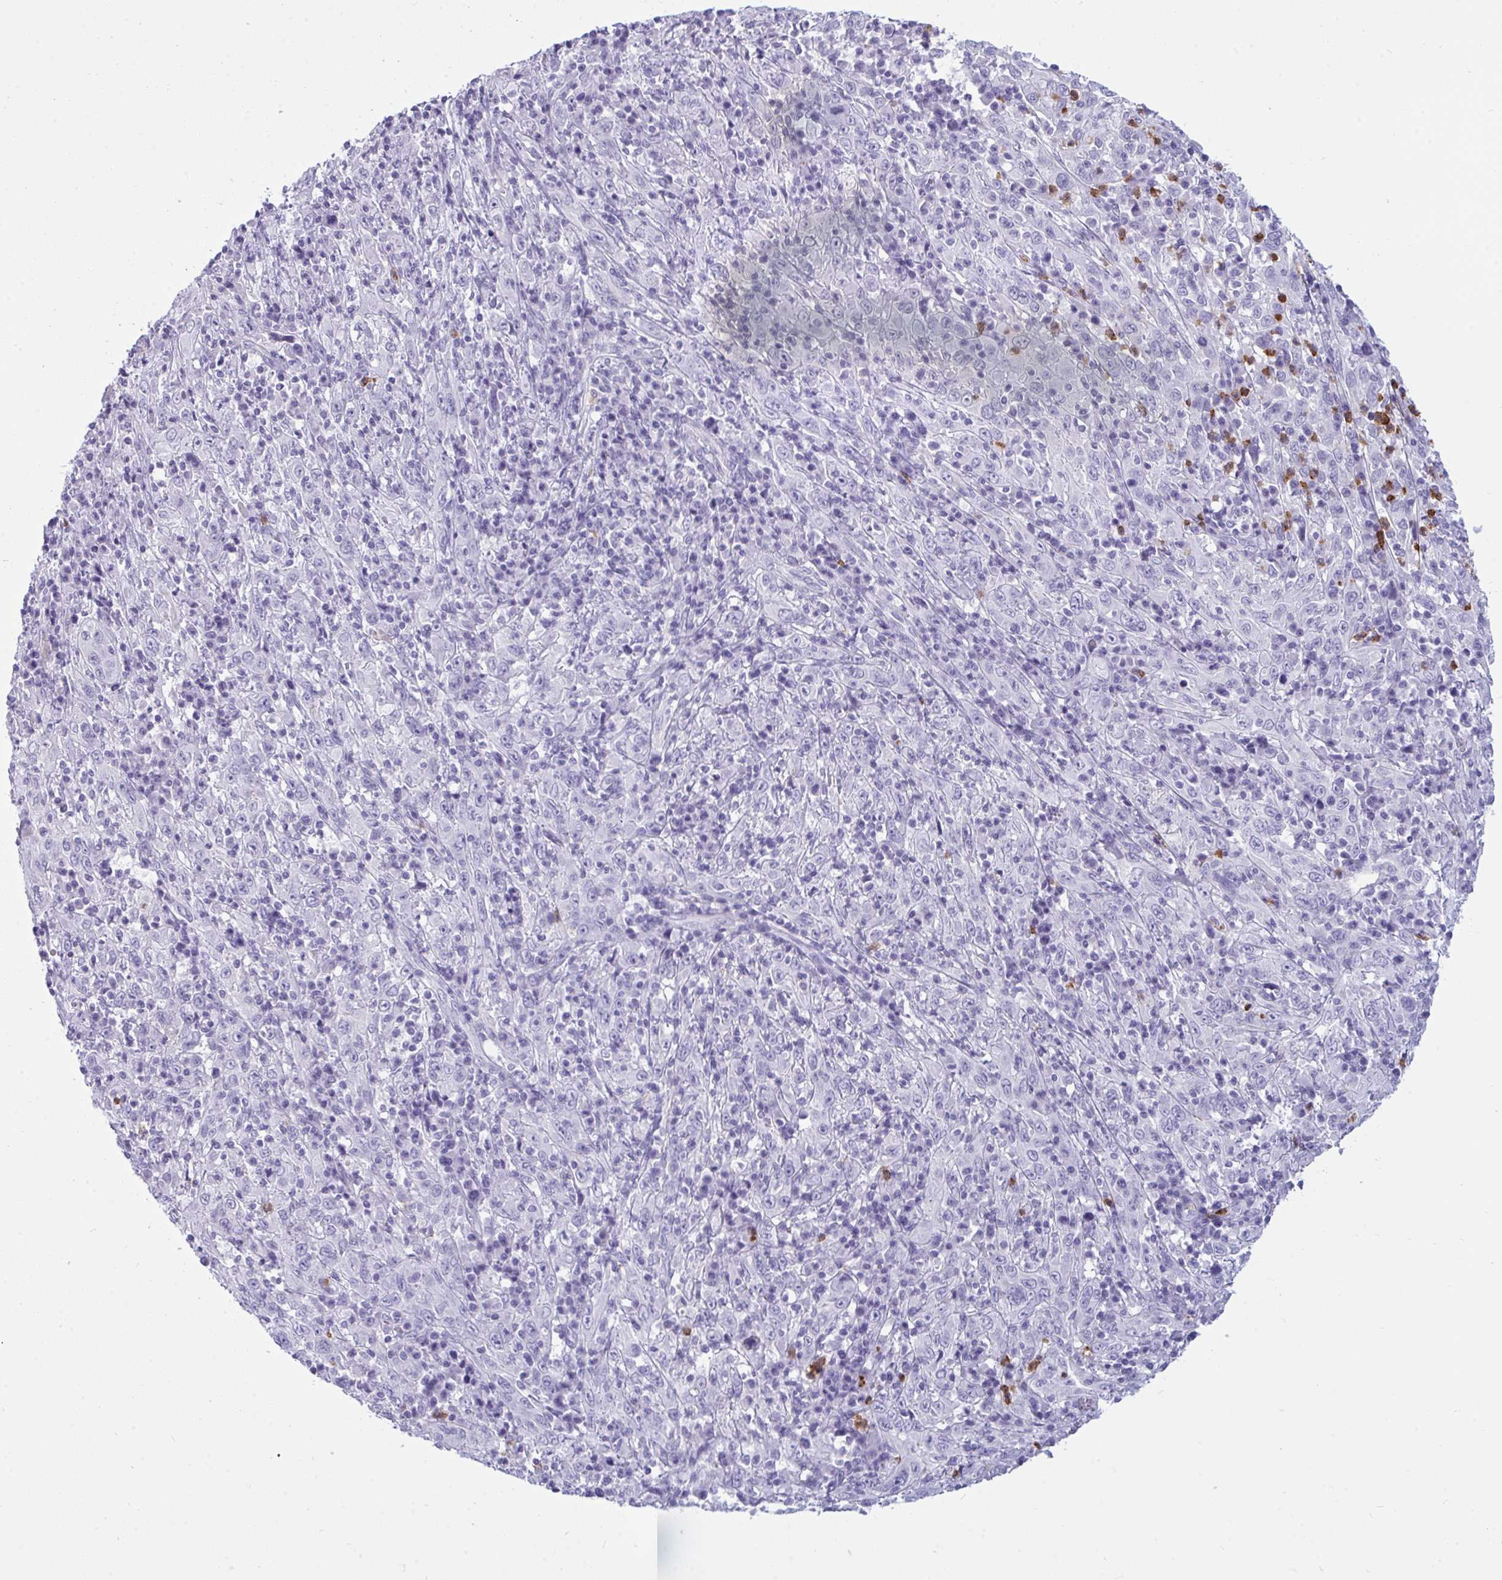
{"staining": {"intensity": "negative", "quantity": "none", "location": "none"}, "tissue": "cervical cancer", "cell_type": "Tumor cells", "image_type": "cancer", "snomed": [{"axis": "morphology", "description": "Squamous cell carcinoma, NOS"}, {"axis": "topography", "description": "Cervix"}], "caption": "Tumor cells show no significant staining in cervical squamous cell carcinoma.", "gene": "ARHGAP42", "patient": {"sex": "female", "age": 46}}